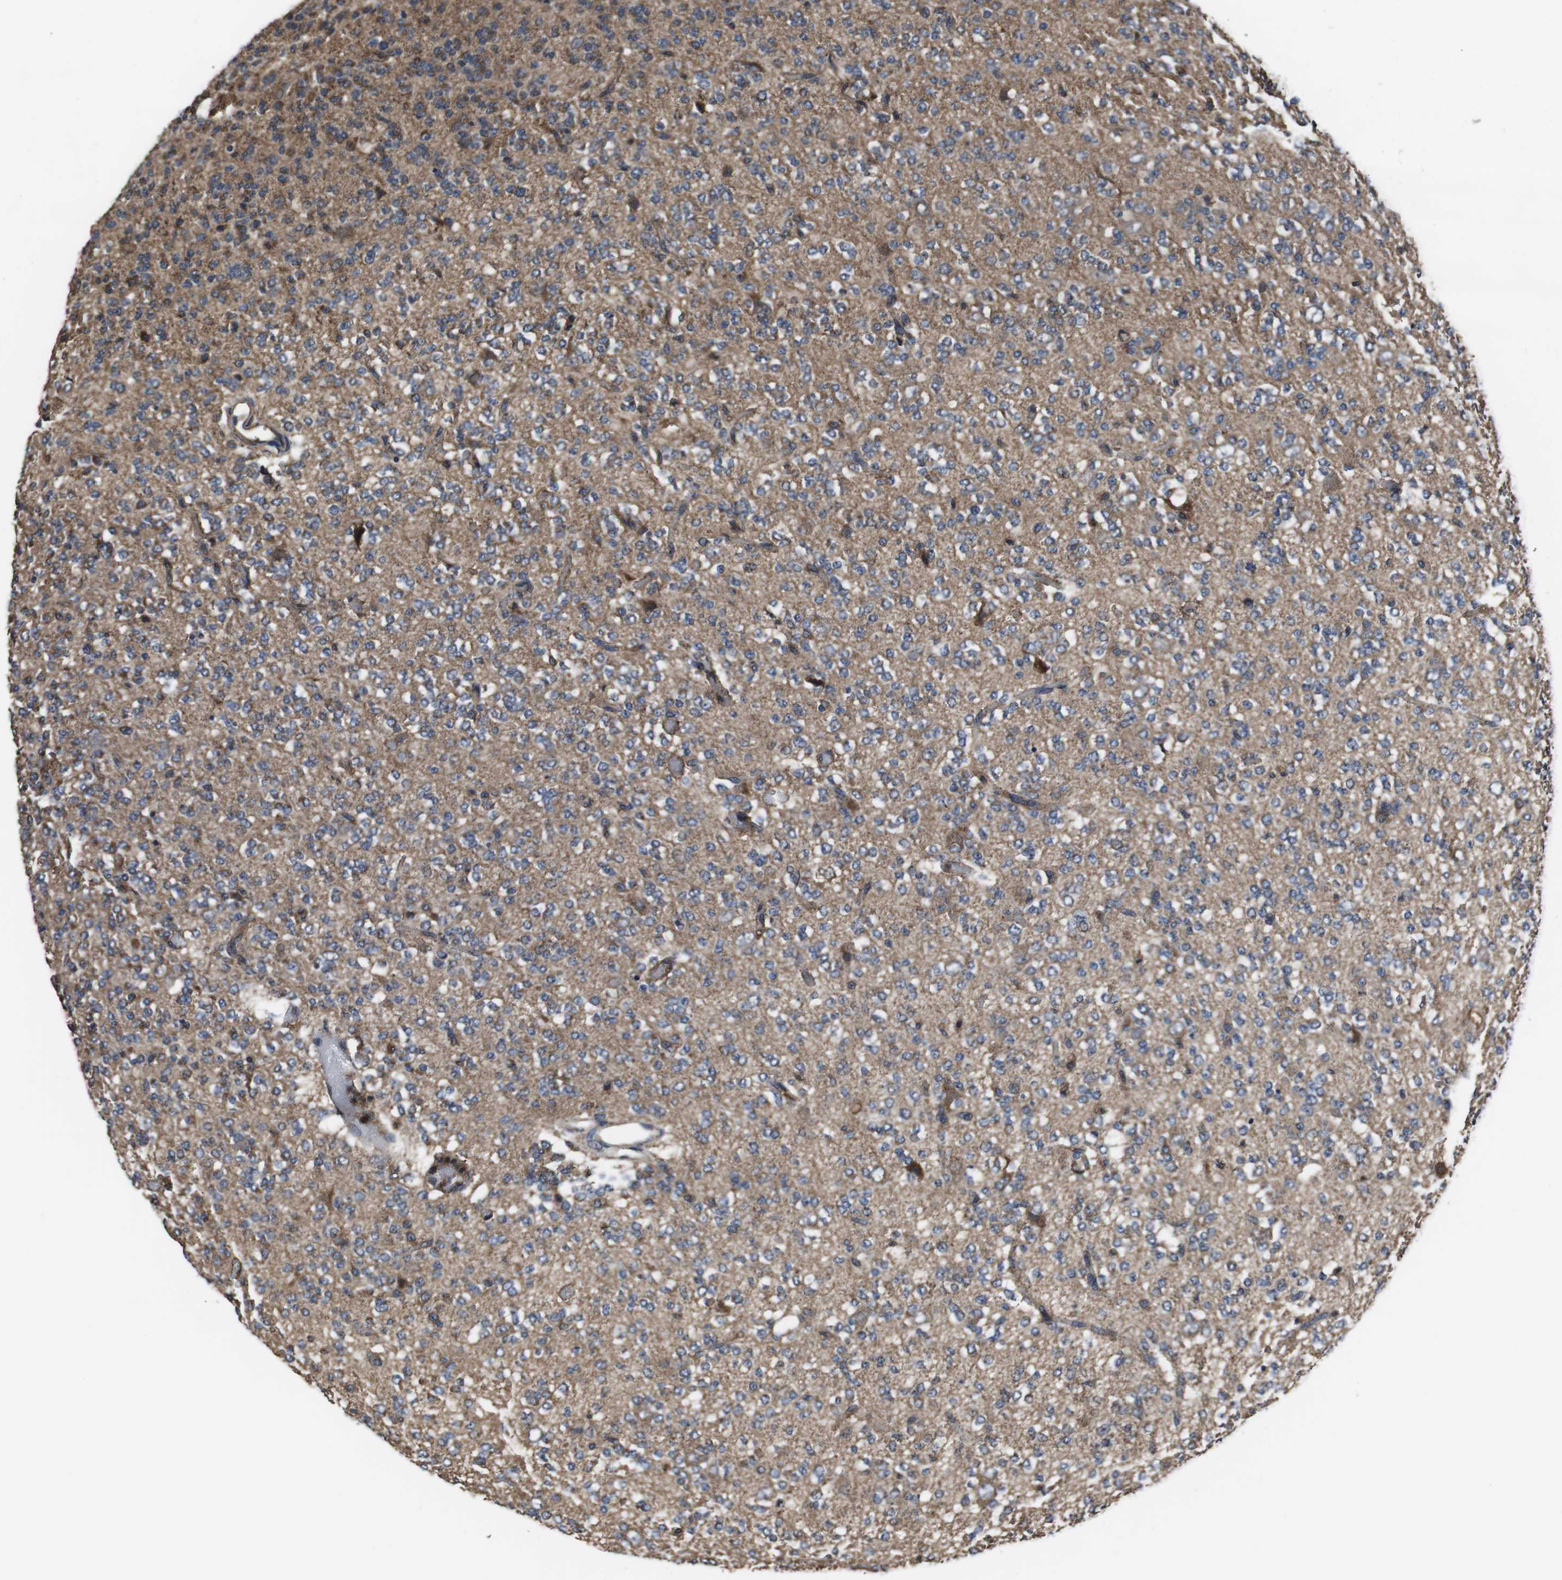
{"staining": {"intensity": "moderate", "quantity": ">75%", "location": "cytoplasmic/membranous"}, "tissue": "glioma", "cell_type": "Tumor cells", "image_type": "cancer", "snomed": [{"axis": "morphology", "description": "Glioma, malignant, Low grade"}, {"axis": "topography", "description": "Brain"}], "caption": "Immunohistochemistry image of neoplastic tissue: glioma stained using immunohistochemistry displays medium levels of moderate protein expression localized specifically in the cytoplasmic/membranous of tumor cells, appearing as a cytoplasmic/membranous brown color.", "gene": "CXCL11", "patient": {"sex": "male", "age": 38}}